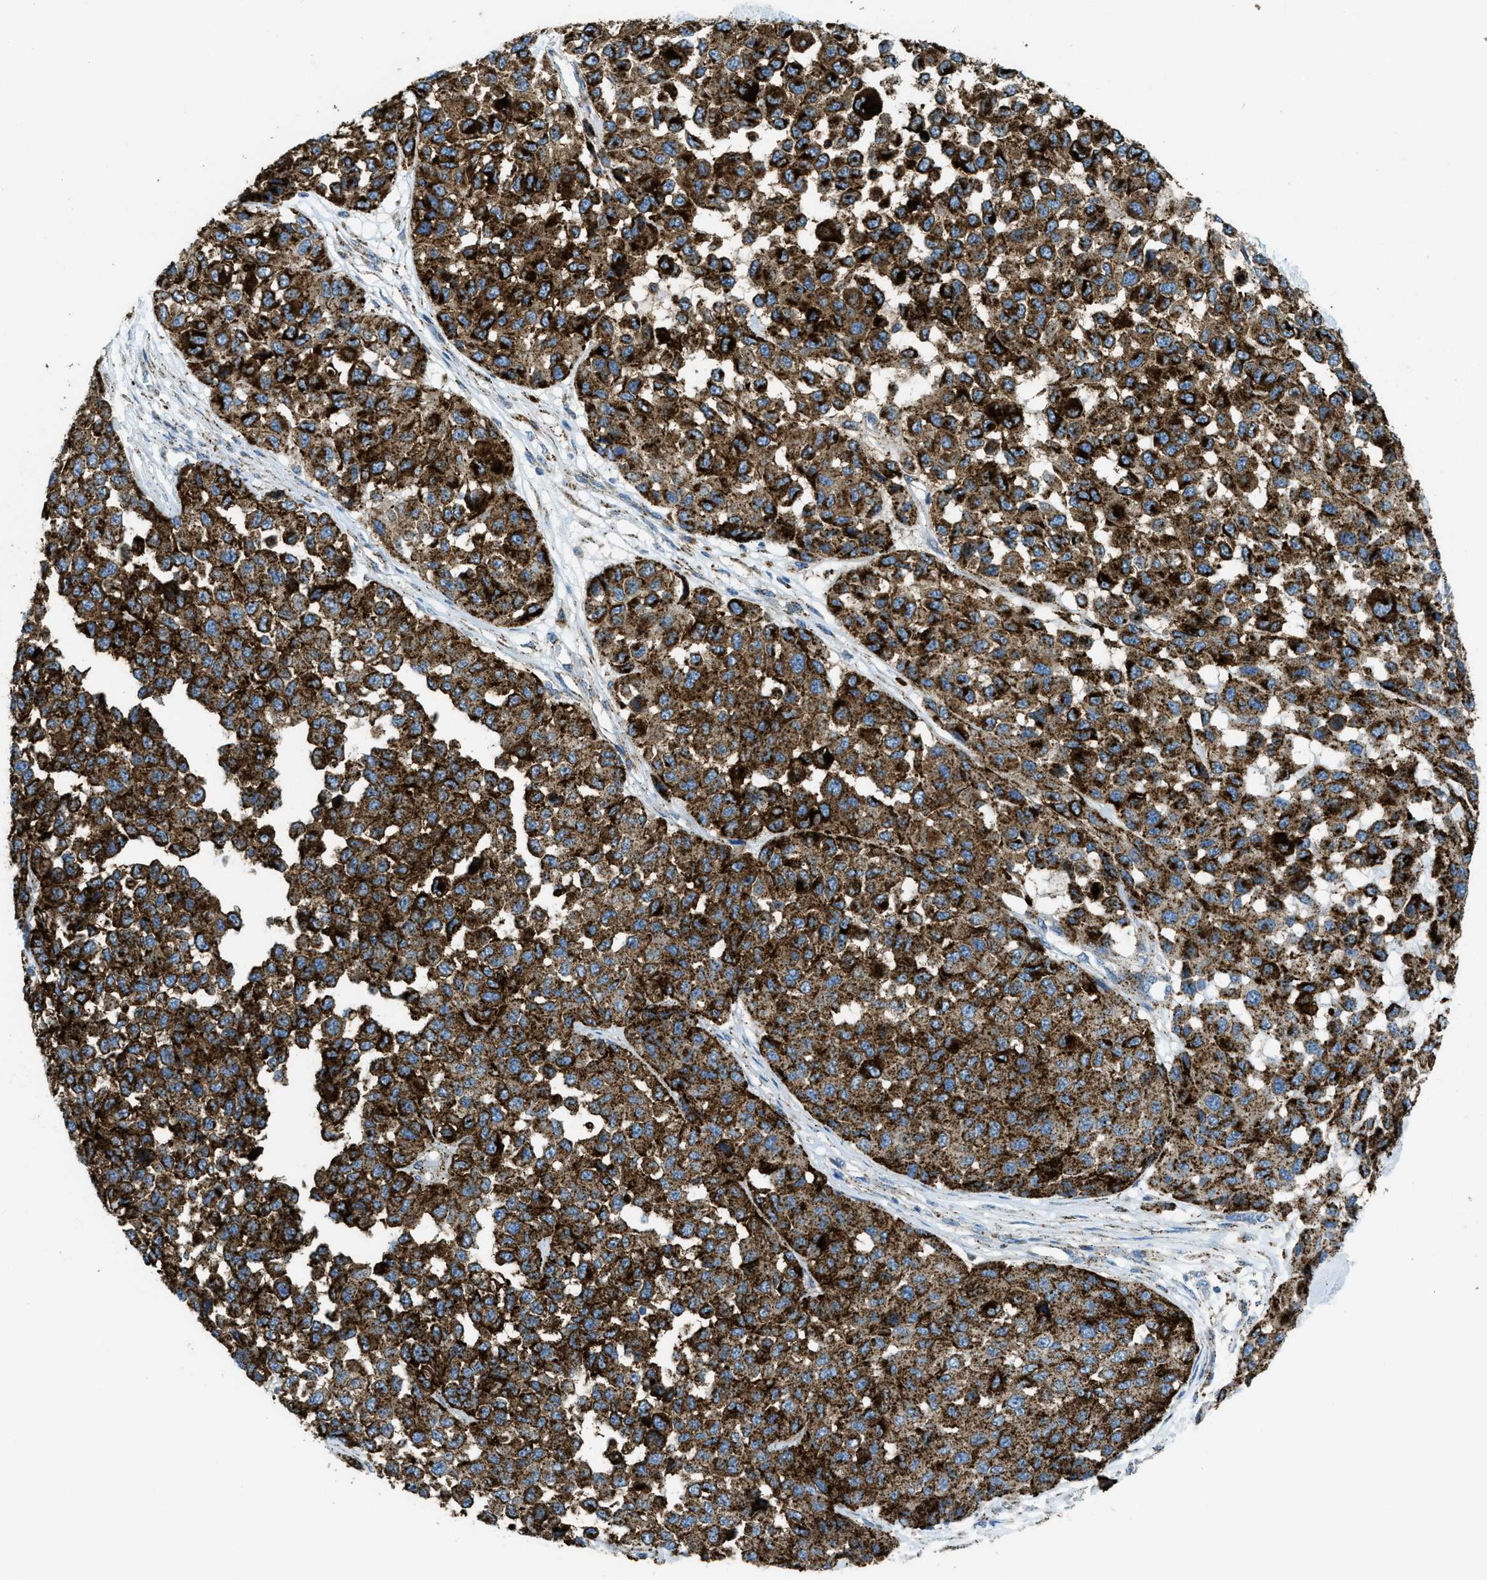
{"staining": {"intensity": "strong", "quantity": ">75%", "location": "cytoplasmic/membranous"}, "tissue": "melanoma", "cell_type": "Tumor cells", "image_type": "cancer", "snomed": [{"axis": "morphology", "description": "Normal tissue, NOS"}, {"axis": "morphology", "description": "Malignant melanoma, NOS"}, {"axis": "topography", "description": "Skin"}], "caption": "Immunohistochemistry (IHC) histopathology image of melanoma stained for a protein (brown), which exhibits high levels of strong cytoplasmic/membranous positivity in approximately >75% of tumor cells.", "gene": "SCARB2", "patient": {"sex": "male", "age": 62}}